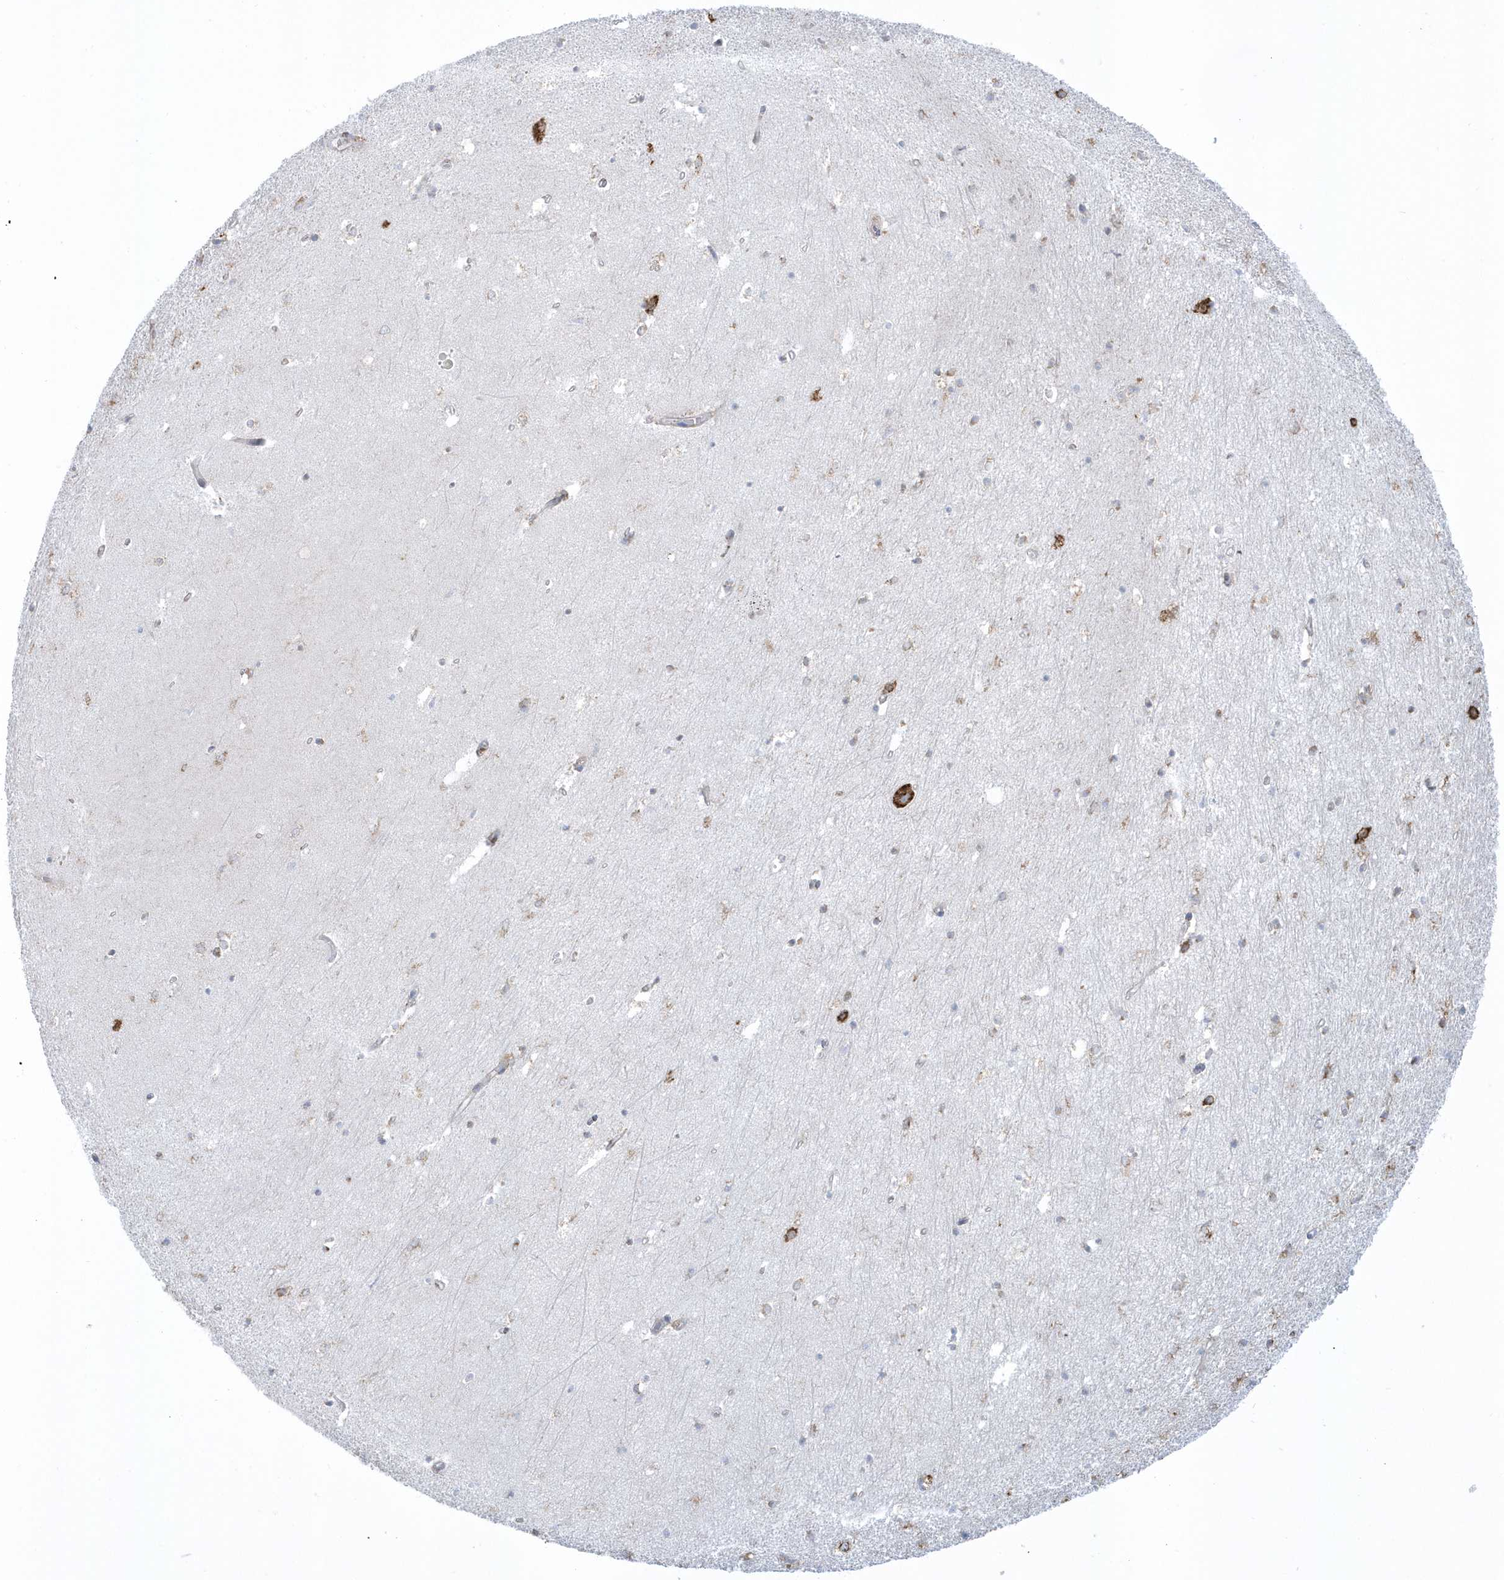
{"staining": {"intensity": "moderate", "quantity": "<25%", "location": "cytoplasmic/membranous"}, "tissue": "hippocampus", "cell_type": "Glial cells", "image_type": "normal", "snomed": [{"axis": "morphology", "description": "Normal tissue, NOS"}, {"axis": "topography", "description": "Hippocampus"}], "caption": "Moderate cytoplasmic/membranous positivity is present in about <25% of glial cells in benign hippocampus.", "gene": "DCAF1", "patient": {"sex": "female", "age": 64}}